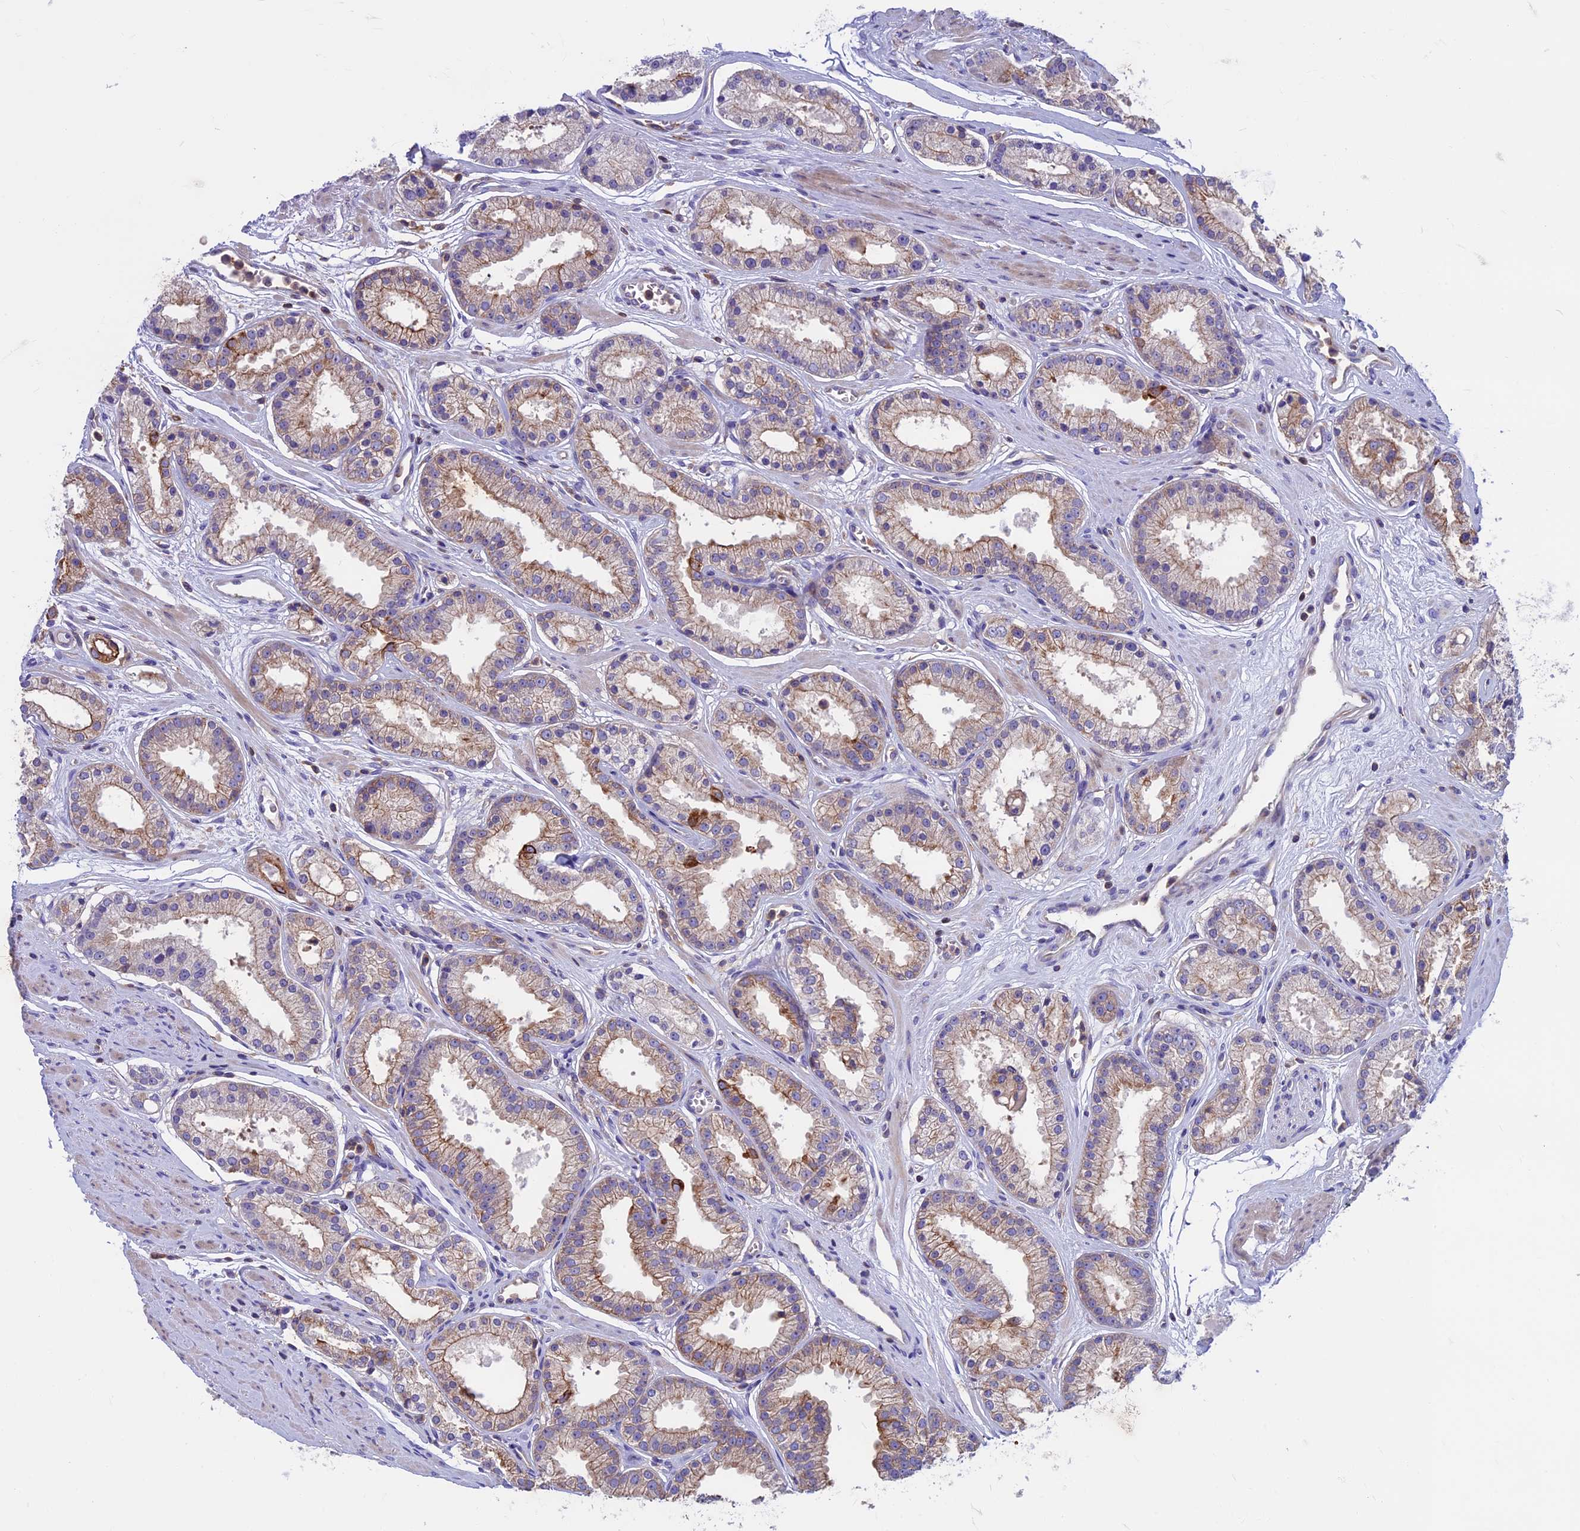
{"staining": {"intensity": "moderate", "quantity": ">75%", "location": "cytoplasmic/membranous"}, "tissue": "prostate cancer", "cell_type": "Tumor cells", "image_type": "cancer", "snomed": [{"axis": "morphology", "description": "Adenocarcinoma, Low grade"}, {"axis": "topography", "description": "Prostate"}], "caption": "There is medium levels of moderate cytoplasmic/membranous staining in tumor cells of prostate cancer, as demonstrated by immunohistochemical staining (brown color).", "gene": "CDAN1", "patient": {"sex": "male", "age": 59}}